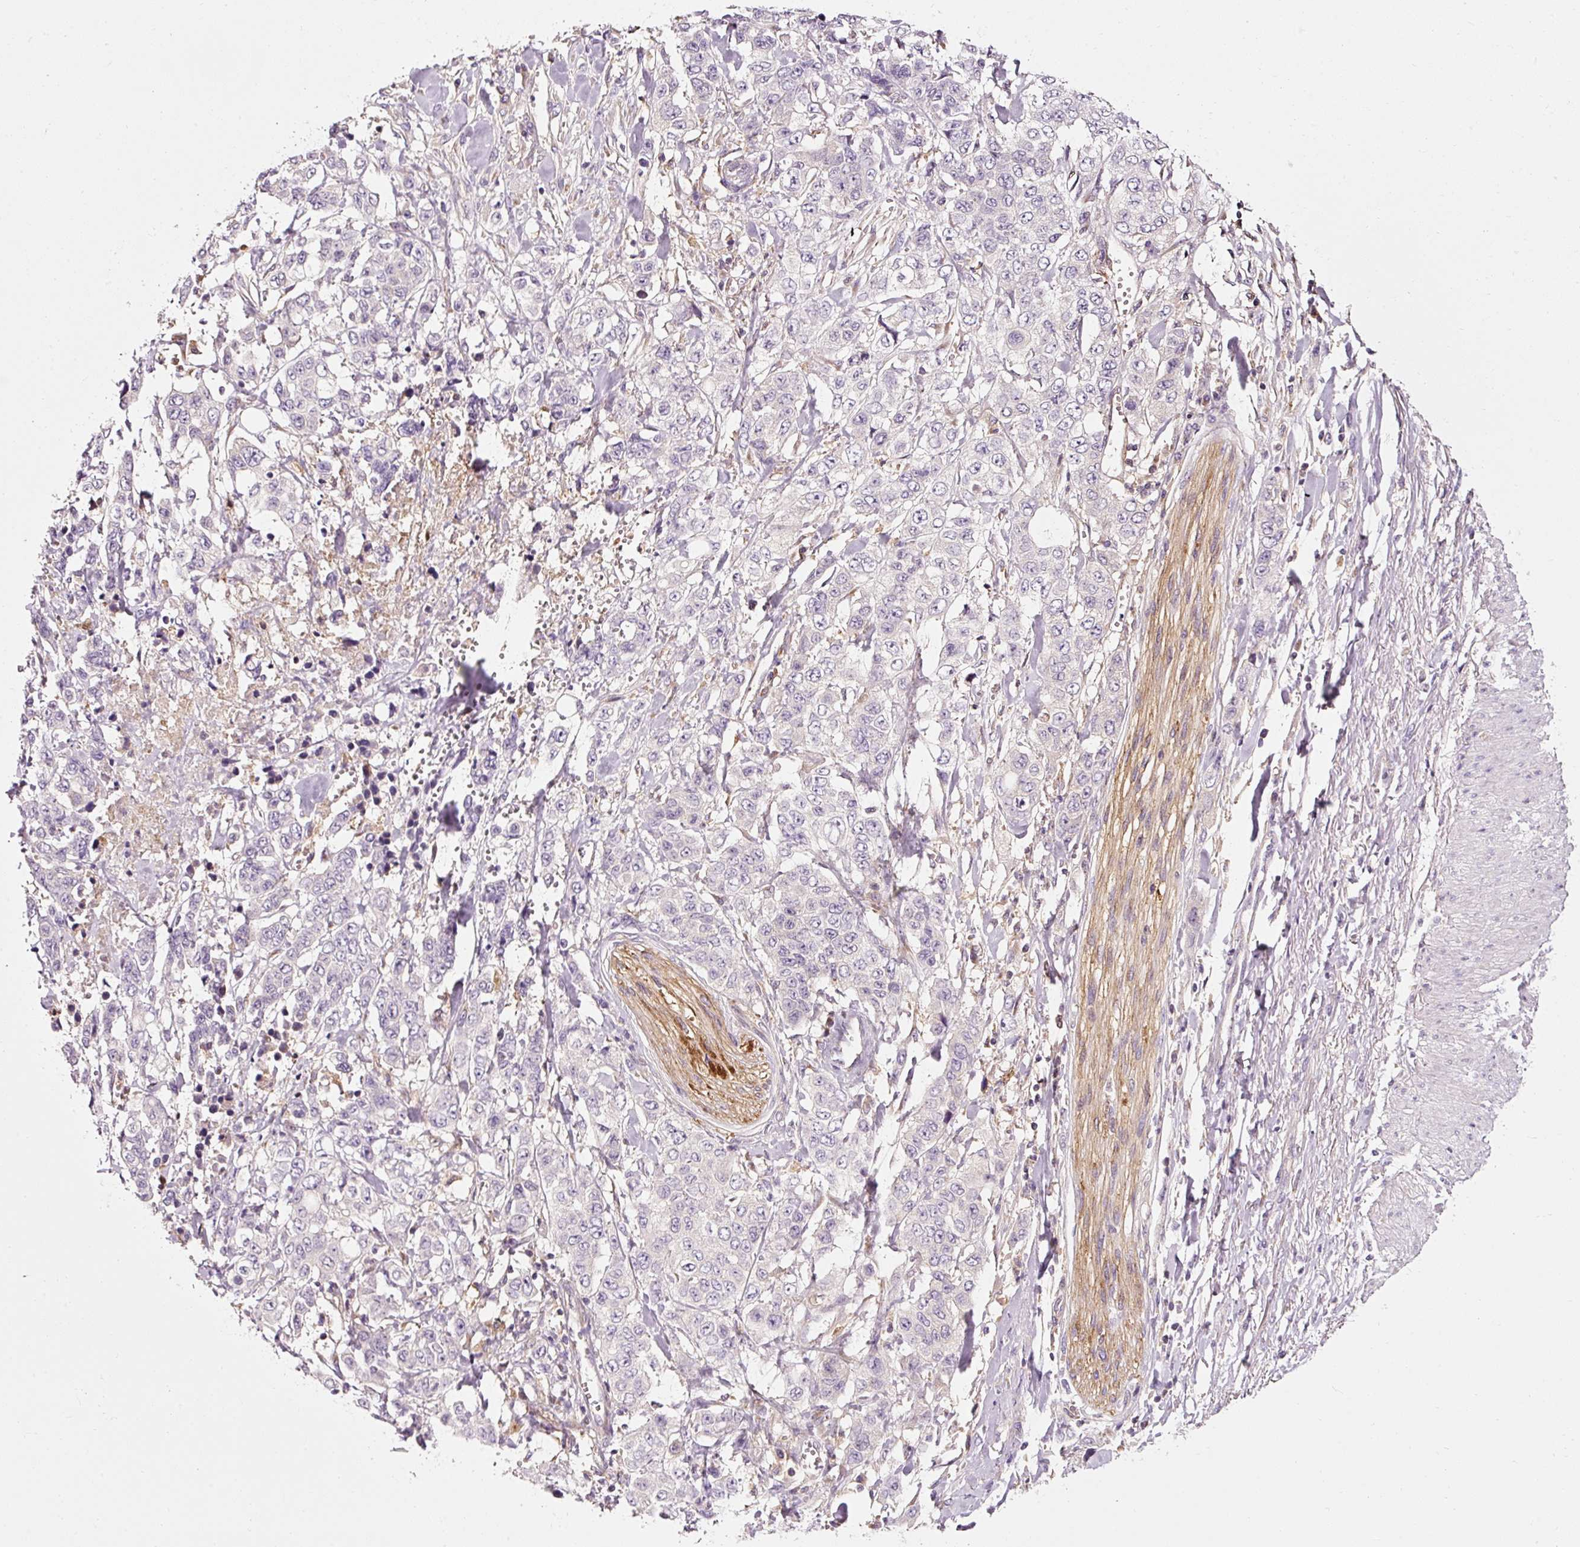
{"staining": {"intensity": "negative", "quantity": "none", "location": "none"}, "tissue": "stomach cancer", "cell_type": "Tumor cells", "image_type": "cancer", "snomed": [{"axis": "morphology", "description": "Adenocarcinoma, NOS"}, {"axis": "topography", "description": "Stomach, upper"}], "caption": "Immunohistochemistry photomicrograph of human stomach adenocarcinoma stained for a protein (brown), which shows no staining in tumor cells.", "gene": "NAPA", "patient": {"sex": "male", "age": 62}}